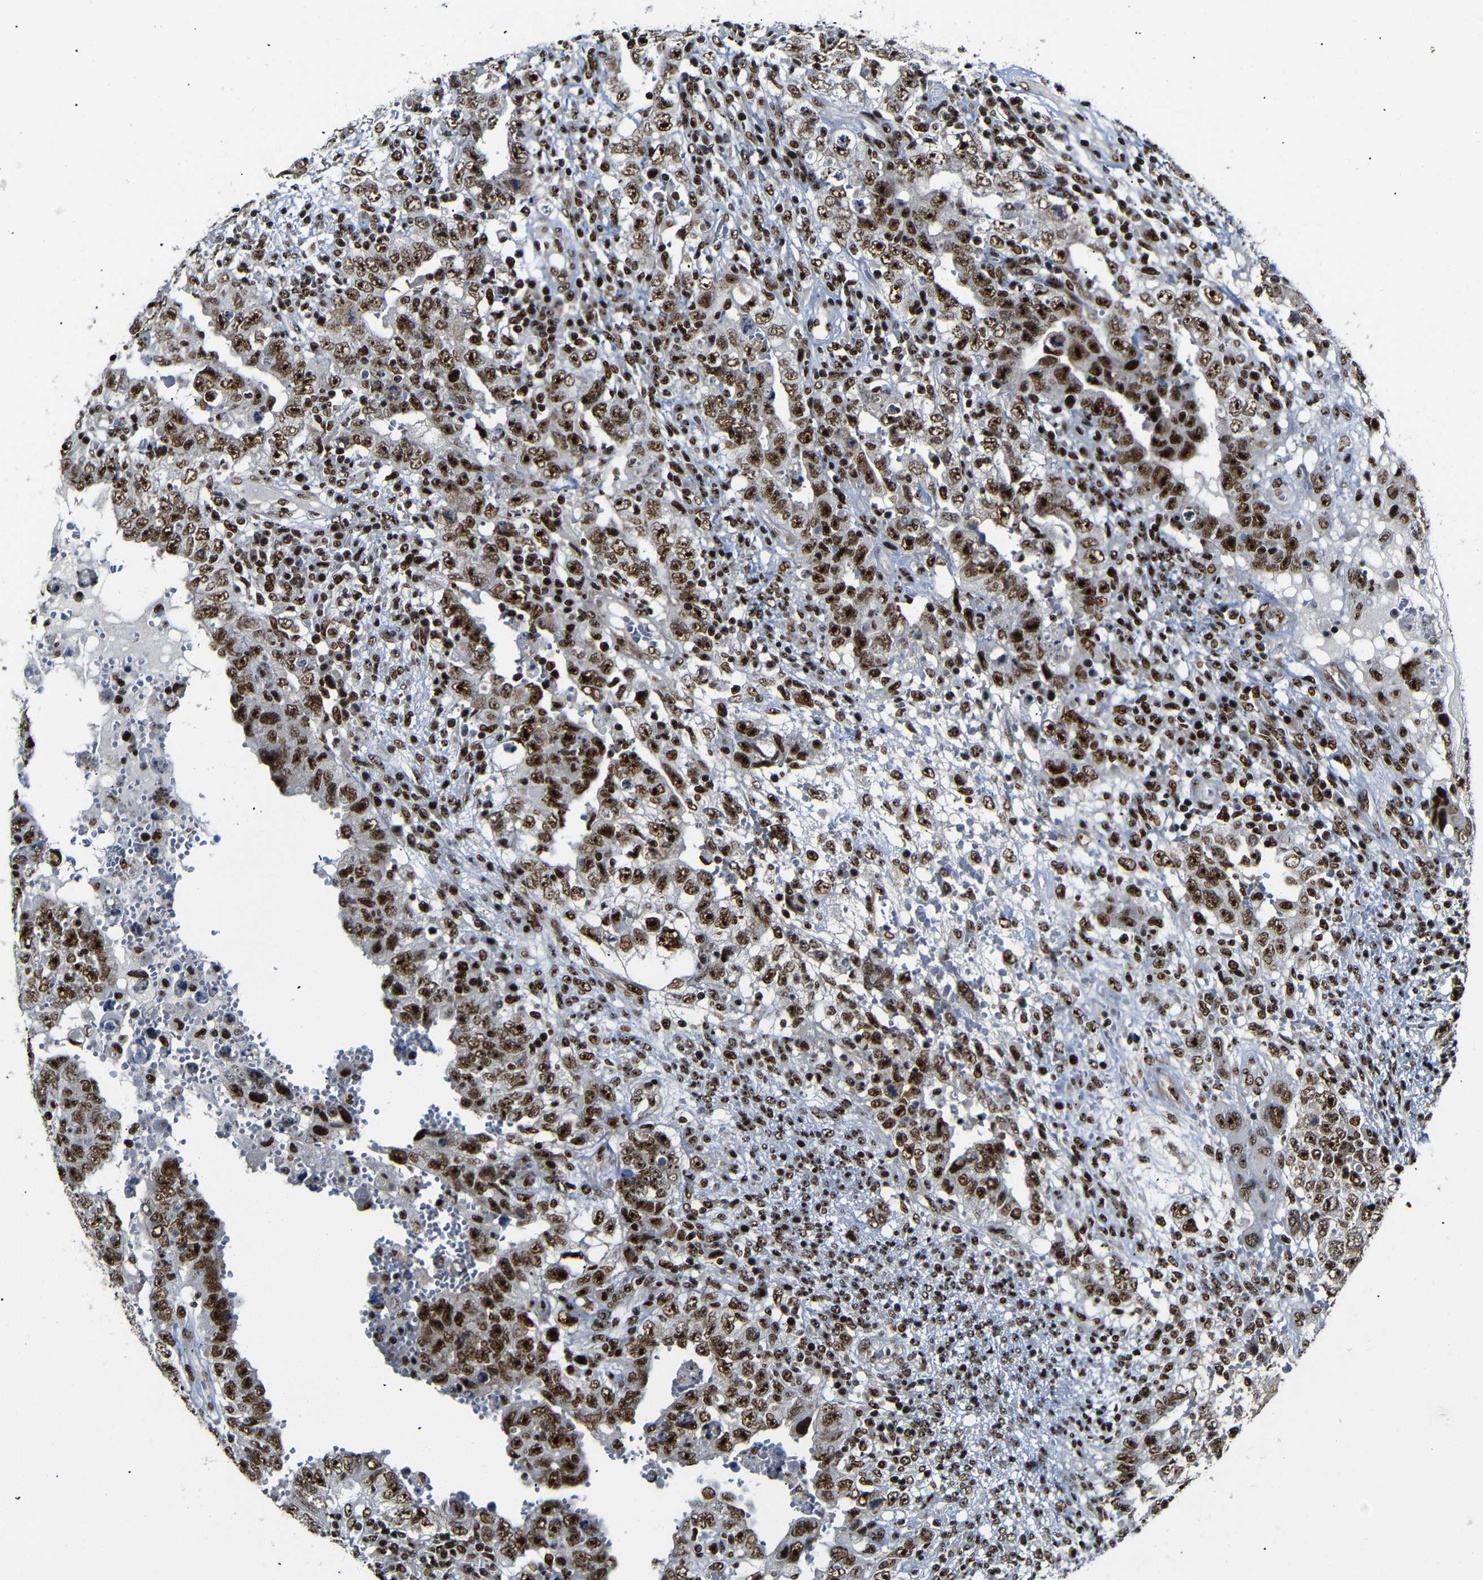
{"staining": {"intensity": "strong", "quantity": ">75%", "location": "nuclear"}, "tissue": "testis cancer", "cell_type": "Tumor cells", "image_type": "cancer", "snomed": [{"axis": "morphology", "description": "Carcinoma, Embryonal, NOS"}, {"axis": "topography", "description": "Testis"}], "caption": "The immunohistochemical stain shows strong nuclear expression in tumor cells of testis cancer tissue.", "gene": "SETDB2", "patient": {"sex": "male", "age": 26}}